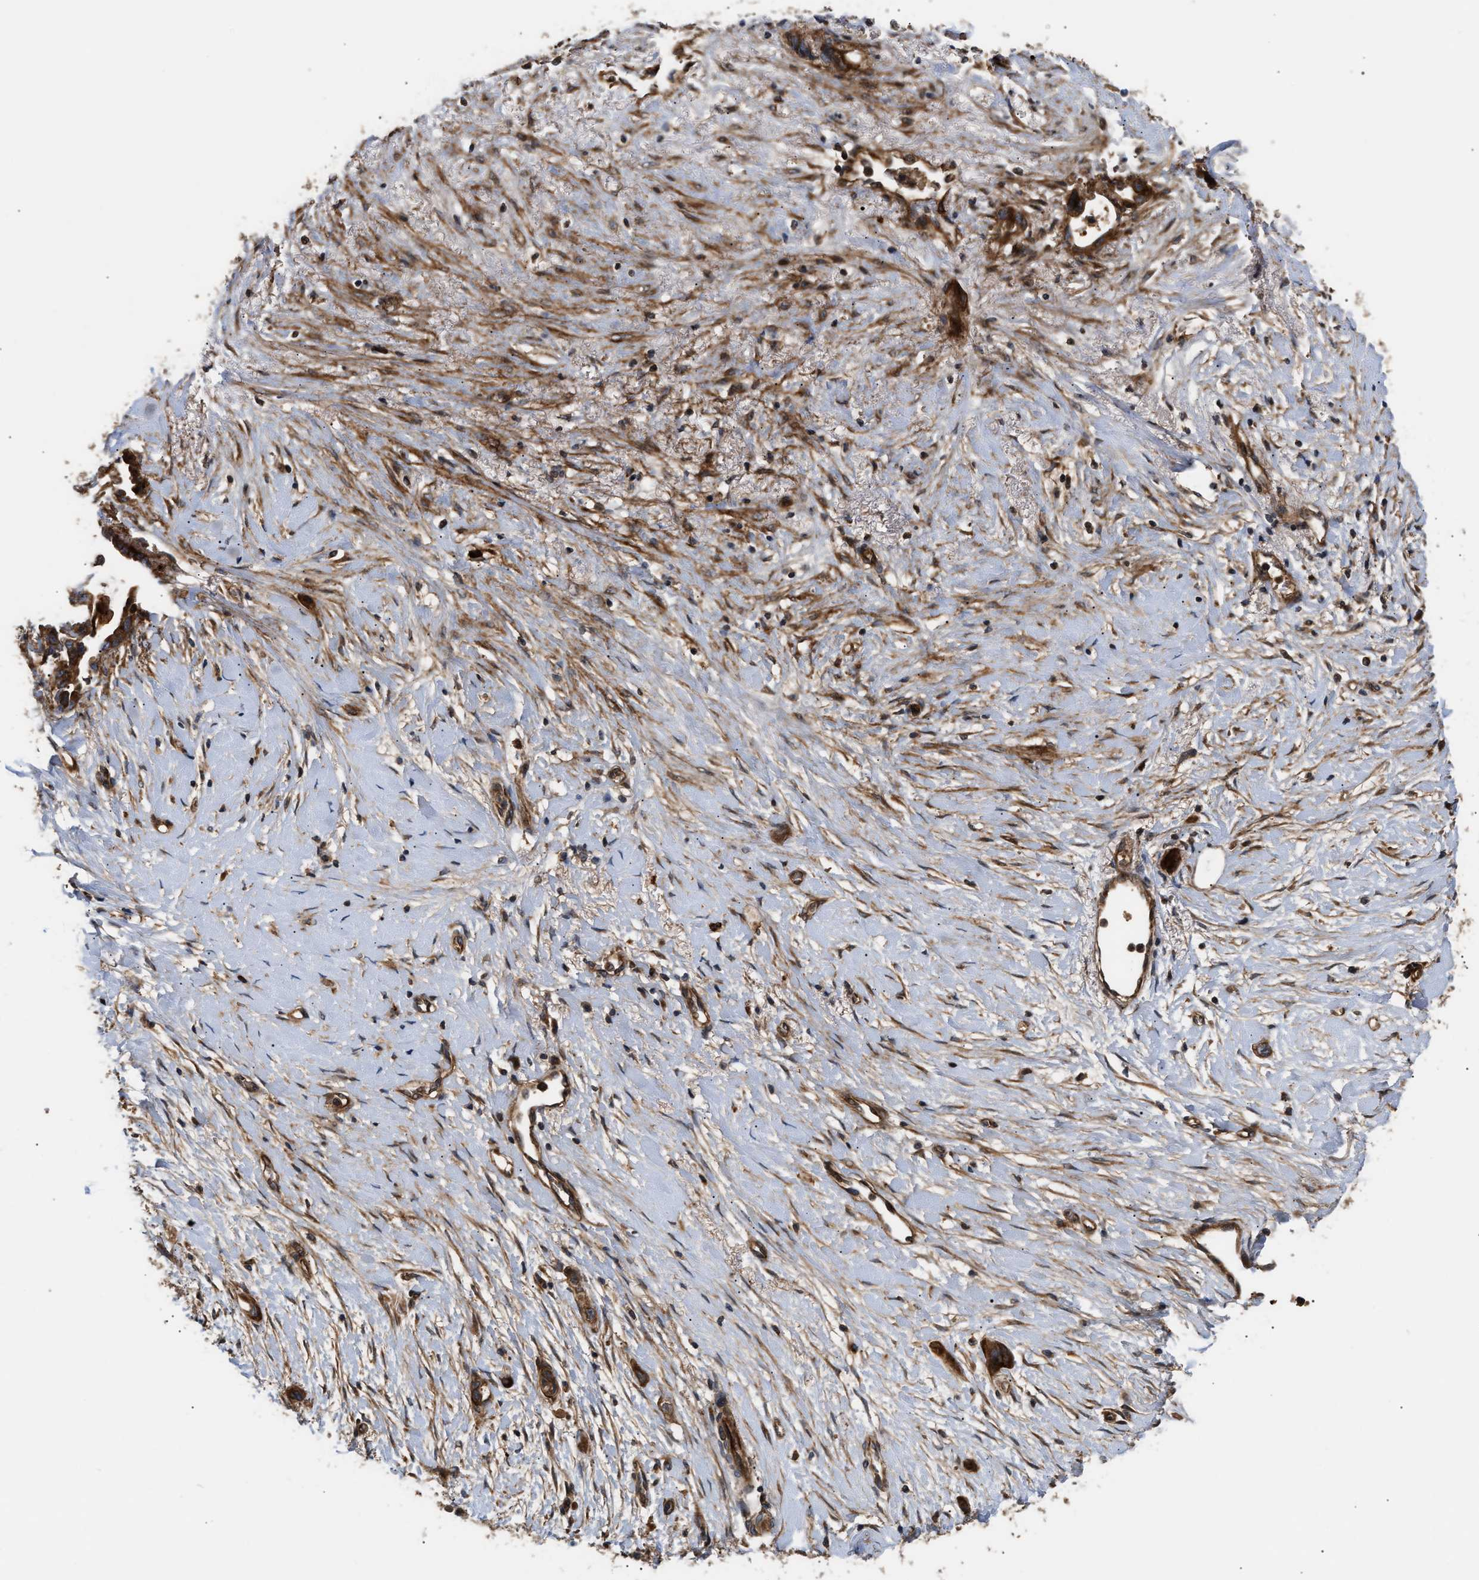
{"staining": {"intensity": "strong", "quantity": ">75%", "location": "cytoplasmic/membranous"}, "tissue": "liver cancer", "cell_type": "Tumor cells", "image_type": "cancer", "snomed": [{"axis": "morphology", "description": "Cholangiocarcinoma"}, {"axis": "topography", "description": "Liver"}], "caption": "Immunohistochemical staining of human cholangiocarcinoma (liver) reveals strong cytoplasmic/membranous protein expression in approximately >75% of tumor cells.", "gene": "STAU1", "patient": {"sex": "female", "age": 65}}